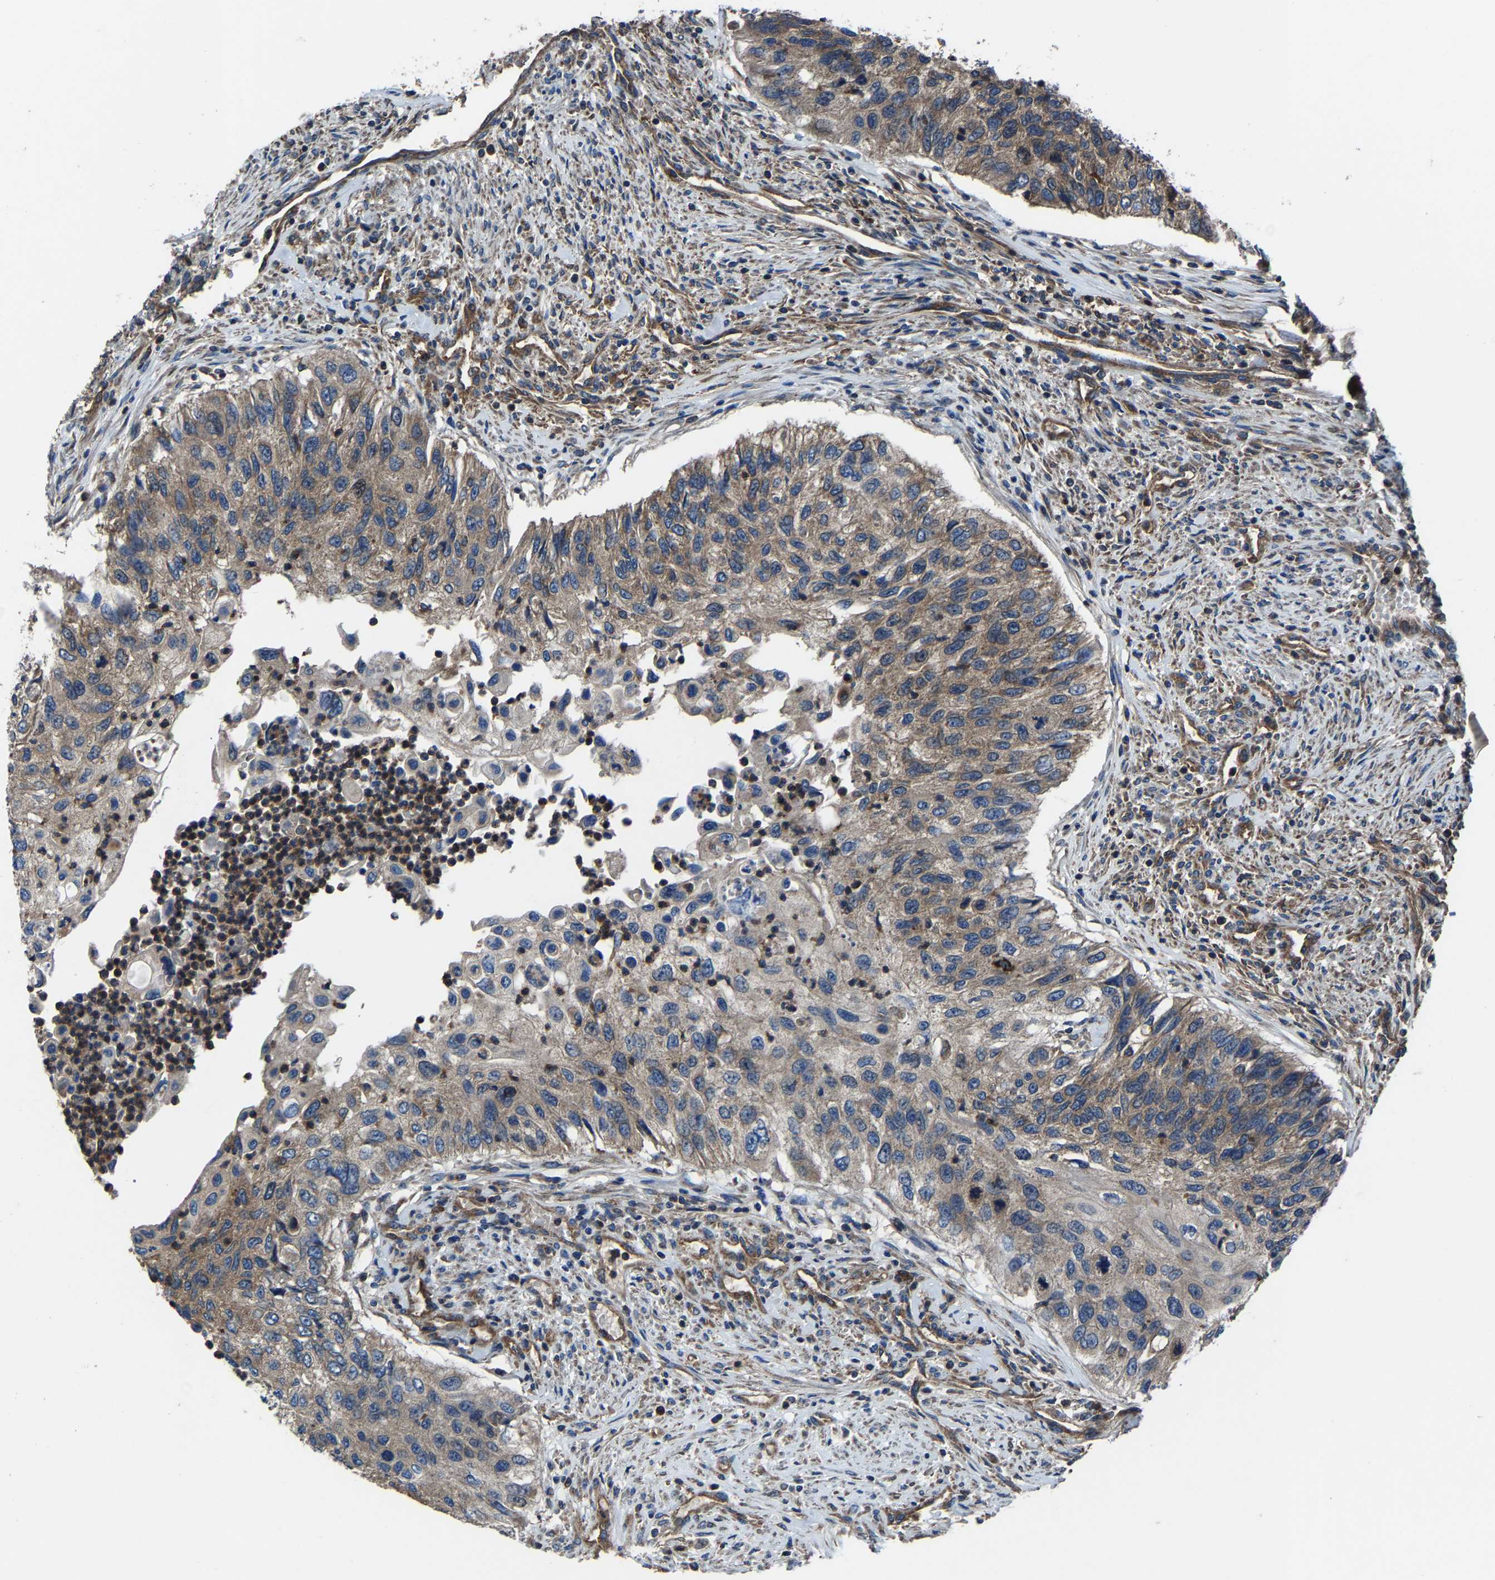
{"staining": {"intensity": "moderate", "quantity": ">75%", "location": "cytoplasmic/membranous"}, "tissue": "urothelial cancer", "cell_type": "Tumor cells", "image_type": "cancer", "snomed": [{"axis": "morphology", "description": "Urothelial carcinoma, High grade"}, {"axis": "topography", "description": "Urinary bladder"}], "caption": "Protein staining reveals moderate cytoplasmic/membranous staining in approximately >75% of tumor cells in urothelial cancer.", "gene": "KIAA1958", "patient": {"sex": "female", "age": 60}}